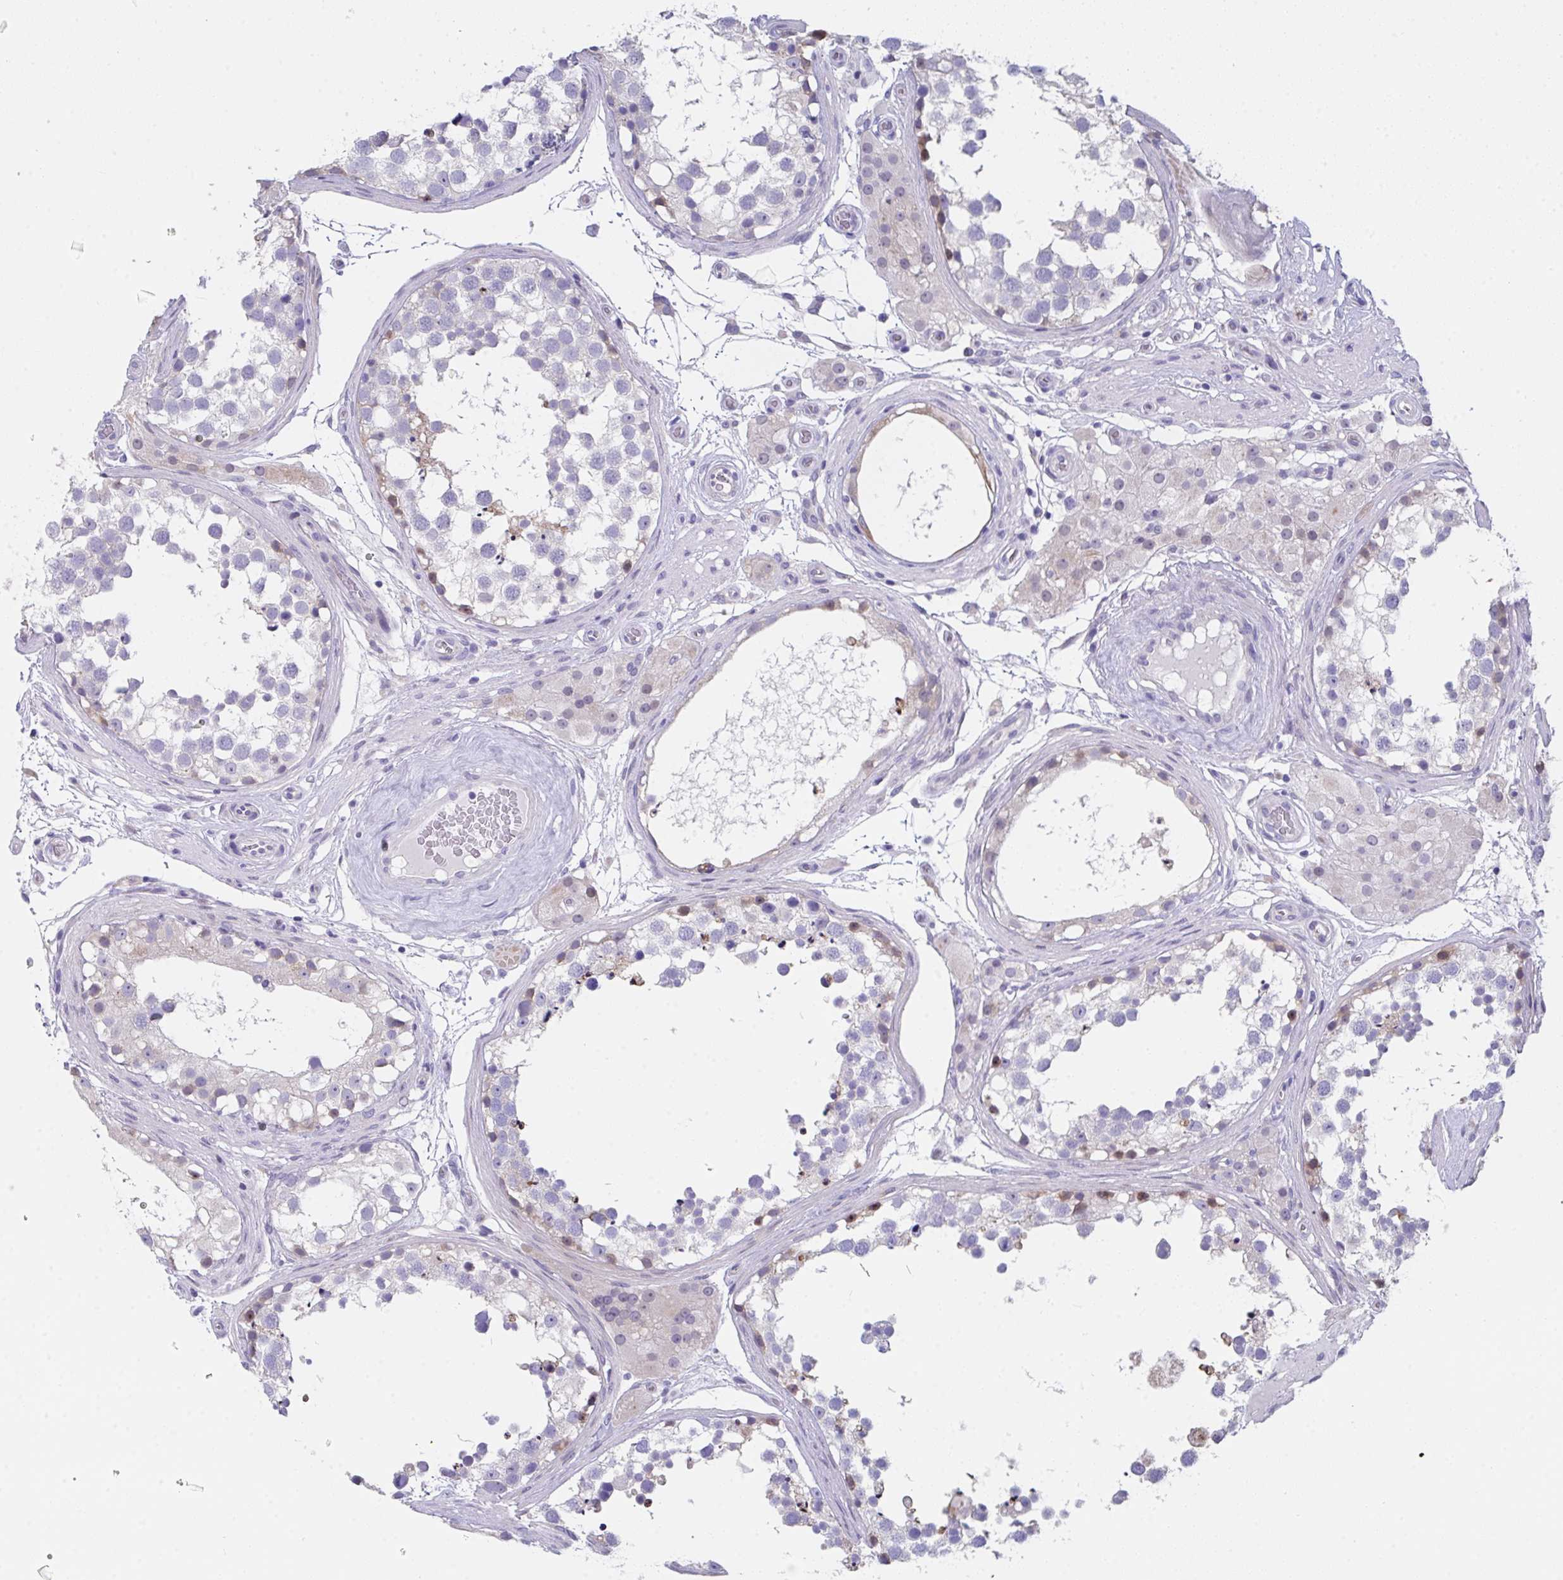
{"staining": {"intensity": "weak", "quantity": "<25%", "location": "cytoplasmic/membranous"}, "tissue": "testis", "cell_type": "Cells in seminiferous ducts", "image_type": "normal", "snomed": [{"axis": "morphology", "description": "Normal tissue, NOS"}, {"axis": "morphology", "description": "Seminoma, NOS"}, {"axis": "topography", "description": "Testis"}], "caption": "This is an immunohistochemistry image of unremarkable testis. There is no staining in cells in seminiferous ducts.", "gene": "FBXO47", "patient": {"sex": "male", "age": 65}}